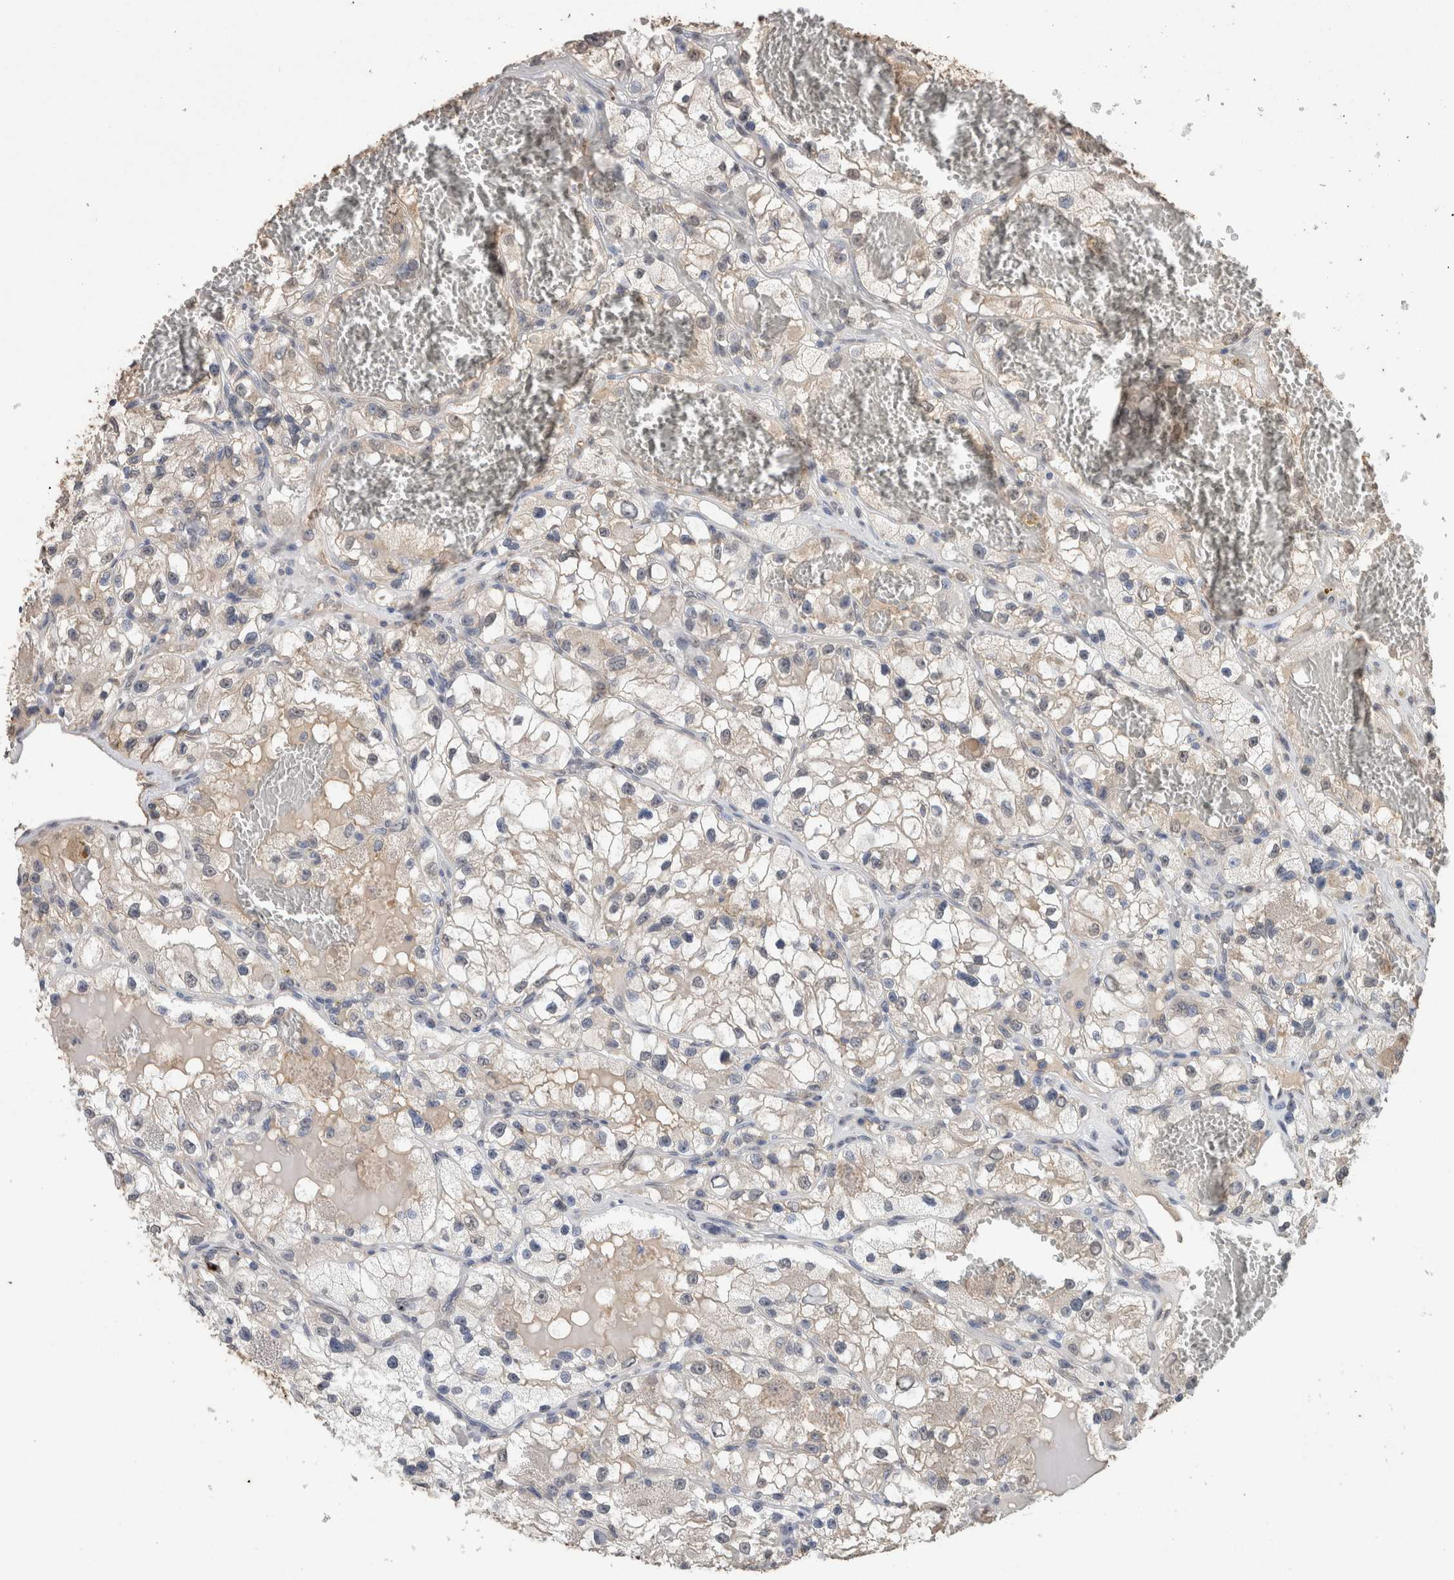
{"staining": {"intensity": "weak", "quantity": "<25%", "location": "cytoplasmic/membranous"}, "tissue": "renal cancer", "cell_type": "Tumor cells", "image_type": "cancer", "snomed": [{"axis": "morphology", "description": "Adenocarcinoma, NOS"}, {"axis": "topography", "description": "Kidney"}], "caption": "IHC of human adenocarcinoma (renal) shows no staining in tumor cells. The staining is performed using DAB (3,3'-diaminobenzidine) brown chromogen with nuclei counter-stained in using hematoxylin.", "gene": "S100A10", "patient": {"sex": "female", "age": 57}}